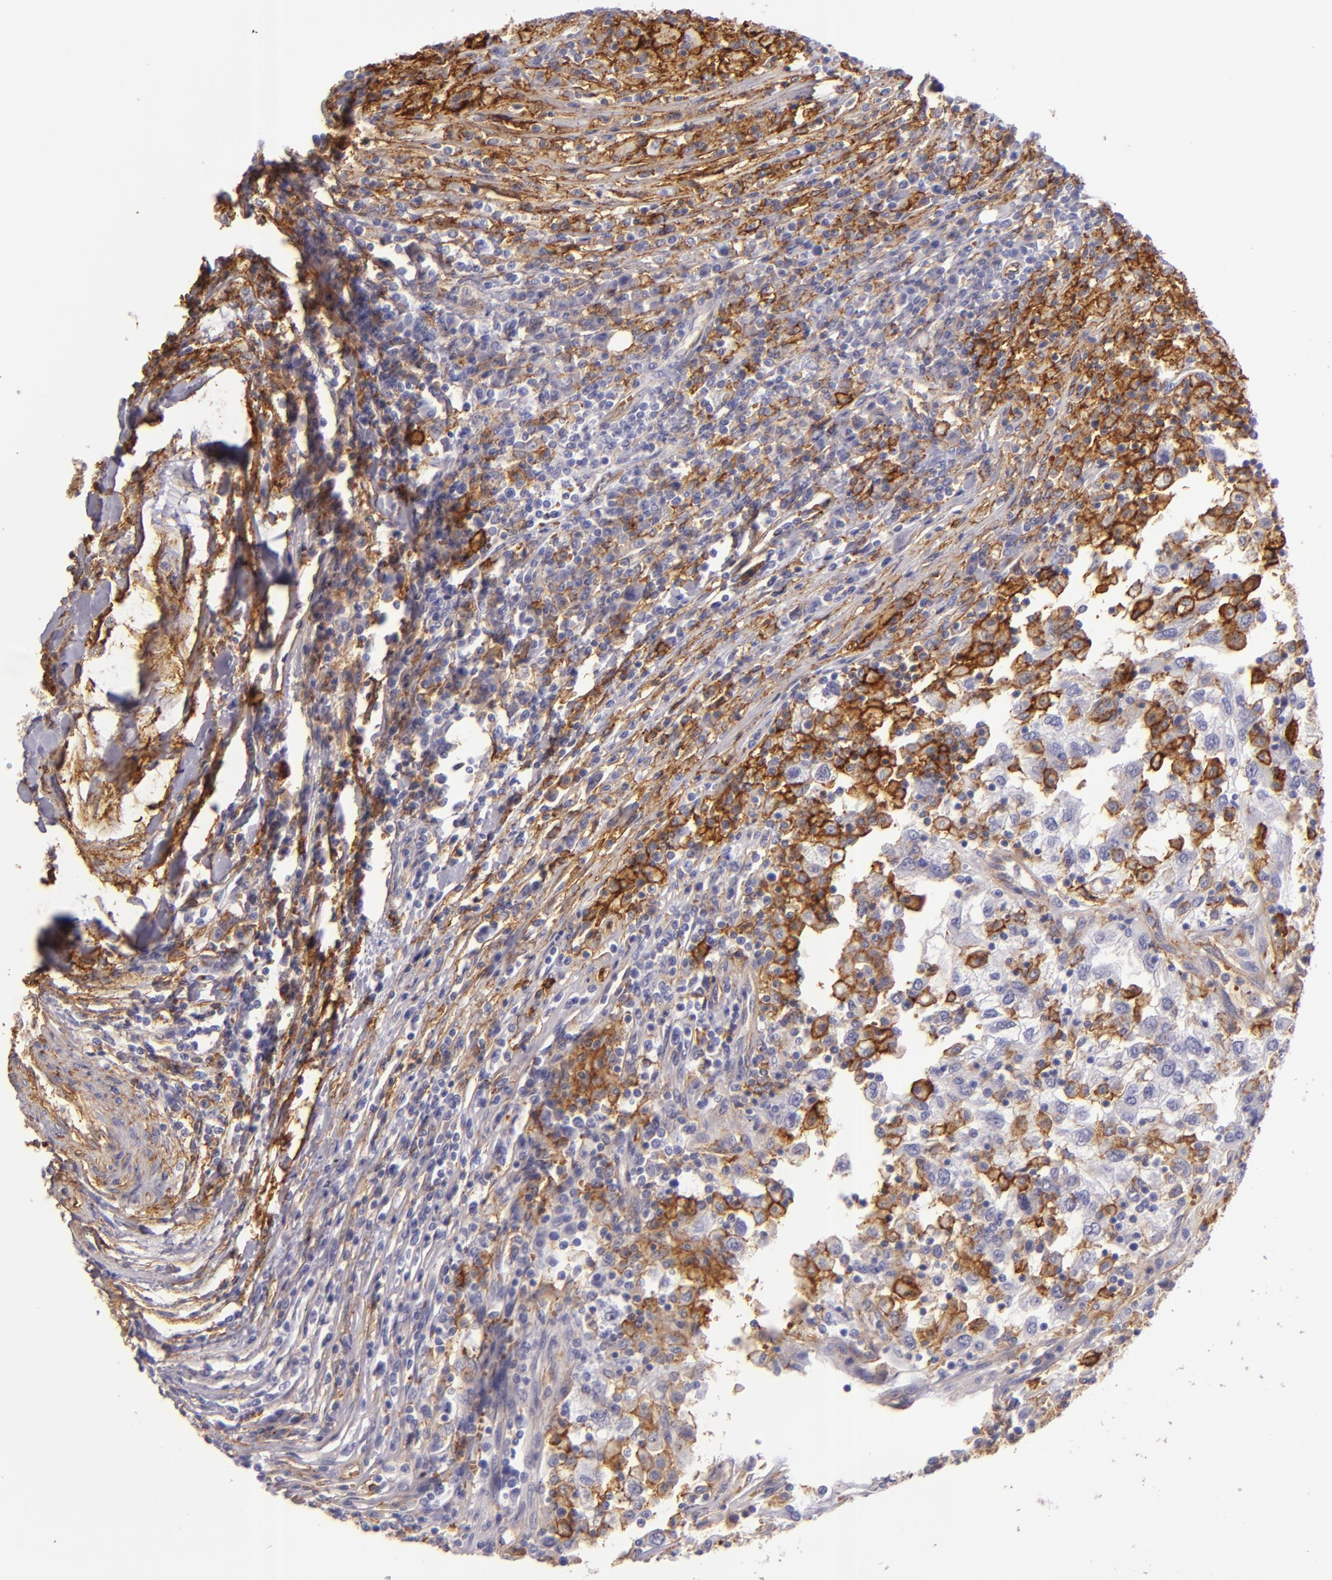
{"staining": {"intensity": "strong", "quantity": "25%-75%", "location": "cytoplasmic/membranous"}, "tissue": "renal cancer", "cell_type": "Tumor cells", "image_type": "cancer", "snomed": [{"axis": "morphology", "description": "Normal tissue, NOS"}, {"axis": "morphology", "description": "Adenocarcinoma, NOS"}, {"axis": "topography", "description": "Kidney"}], "caption": "Tumor cells show high levels of strong cytoplasmic/membranous positivity in approximately 25%-75% of cells in human renal adenocarcinoma. (Brightfield microscopy of DAB IHC at high magnification).", "gene": "CD9", "patient": {"sex": "male", "age": 71}}